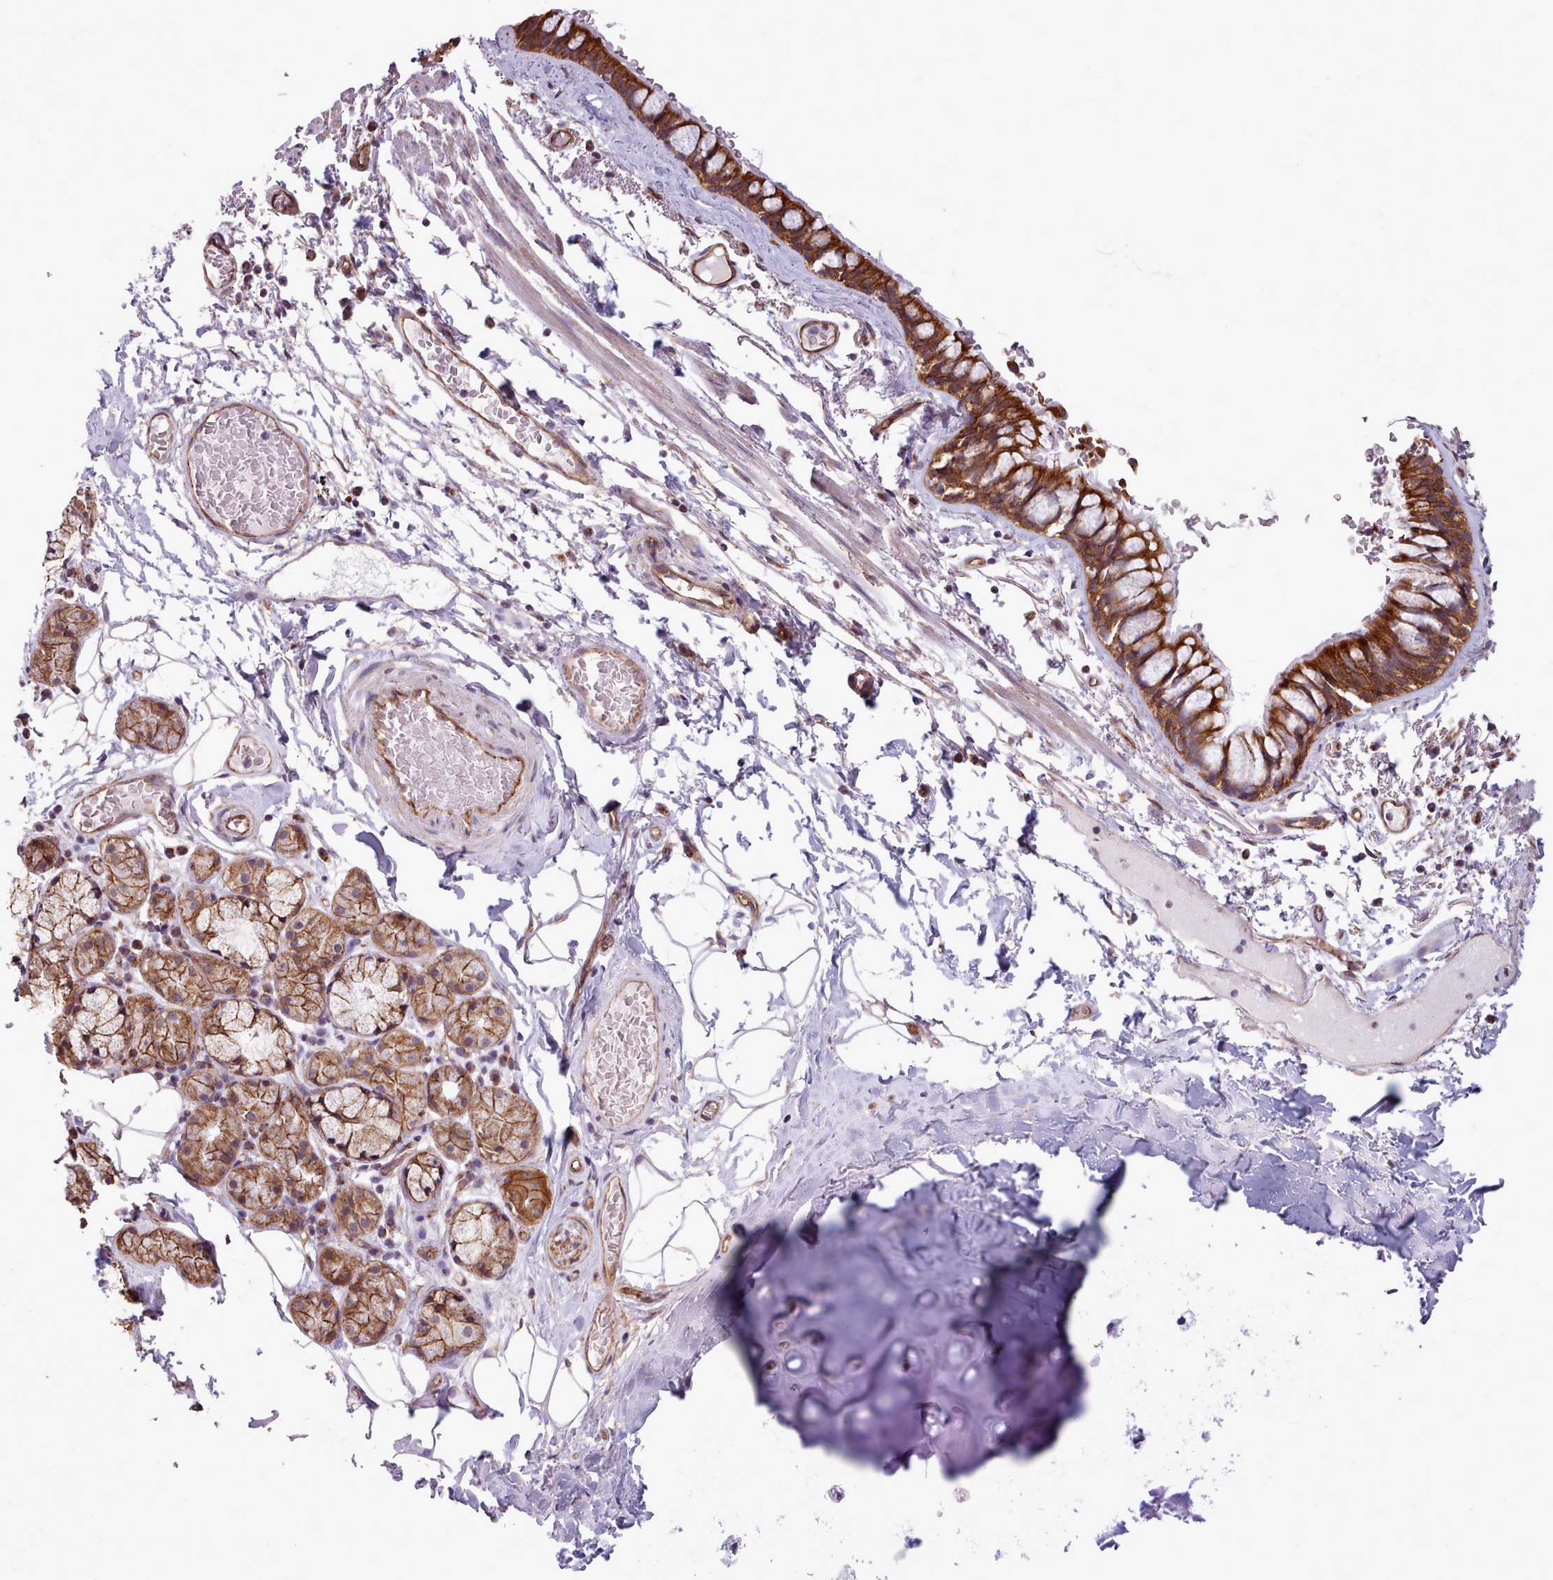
{"staining": {"intensity": "strong", "quantity": ">75%", "location": "cytoplasmic/membranous"}, "tissue": "bronchus", "cell_type": "Respiratory epithelial cells", "image_type": "normal", "snomed": [{"axis": "morphology", "description": "Normal tissue, NOS"}, {"axis": "topography", "description": "Cartilage tissue"}], "caption": "The histopathology image shows a brown stain indicating the presence of a protein in the cytoplasmic/membranous of respiratory epithelial cells in bronchus. (DAB (3,3'-diaminobenzidine) IHC, brown staining for protein, blue staining for nuclei).", "gene": "MRPL46", "patient": {"sex": "male", "age": 63}}